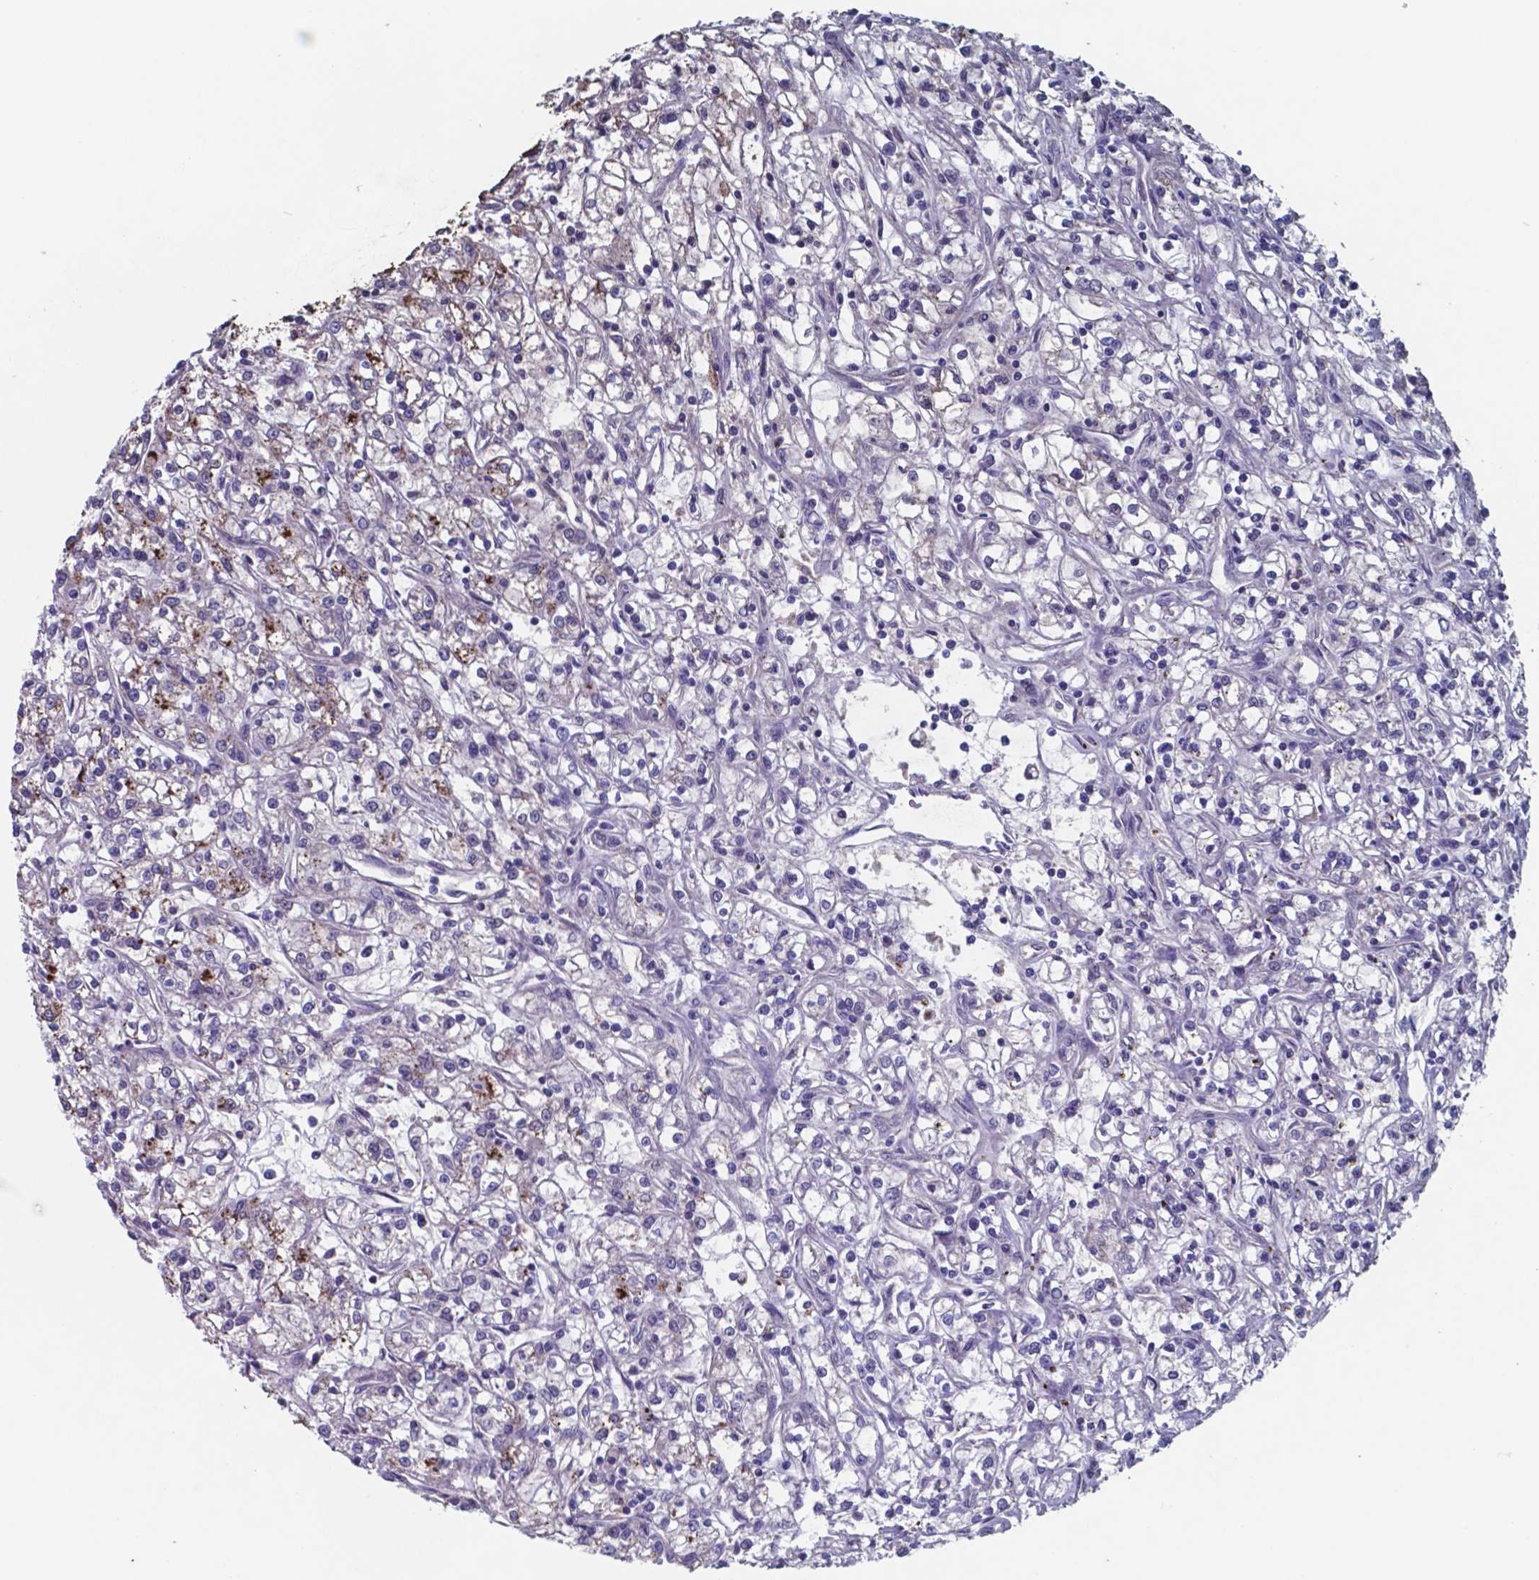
{"staining": {"intensity": "strong", "quantity": "<25%", "location": "cytoplasmic/membranous"}, "tissue": "renal cancer", "cell_type": "Tumor cells", "image_type": "cancer", "snomed": [{"axis": "morphology", "description": "Adenocarcinoma, NOS"}, {"axis": "topography", "description": "Kidney"}], "caption": "An immunohistochemistry (IHC) image of tumor tissue is shown. Protein staining in brown labels strong cytoplasmic/membranous positivity in adenocarcinoma (renal) within tumor cells. Immunohistochemistry stains the protein in brown and the nuclei are stained blue.", "gene": "TTR", "patient": {"sex": "female", "age": 59}}